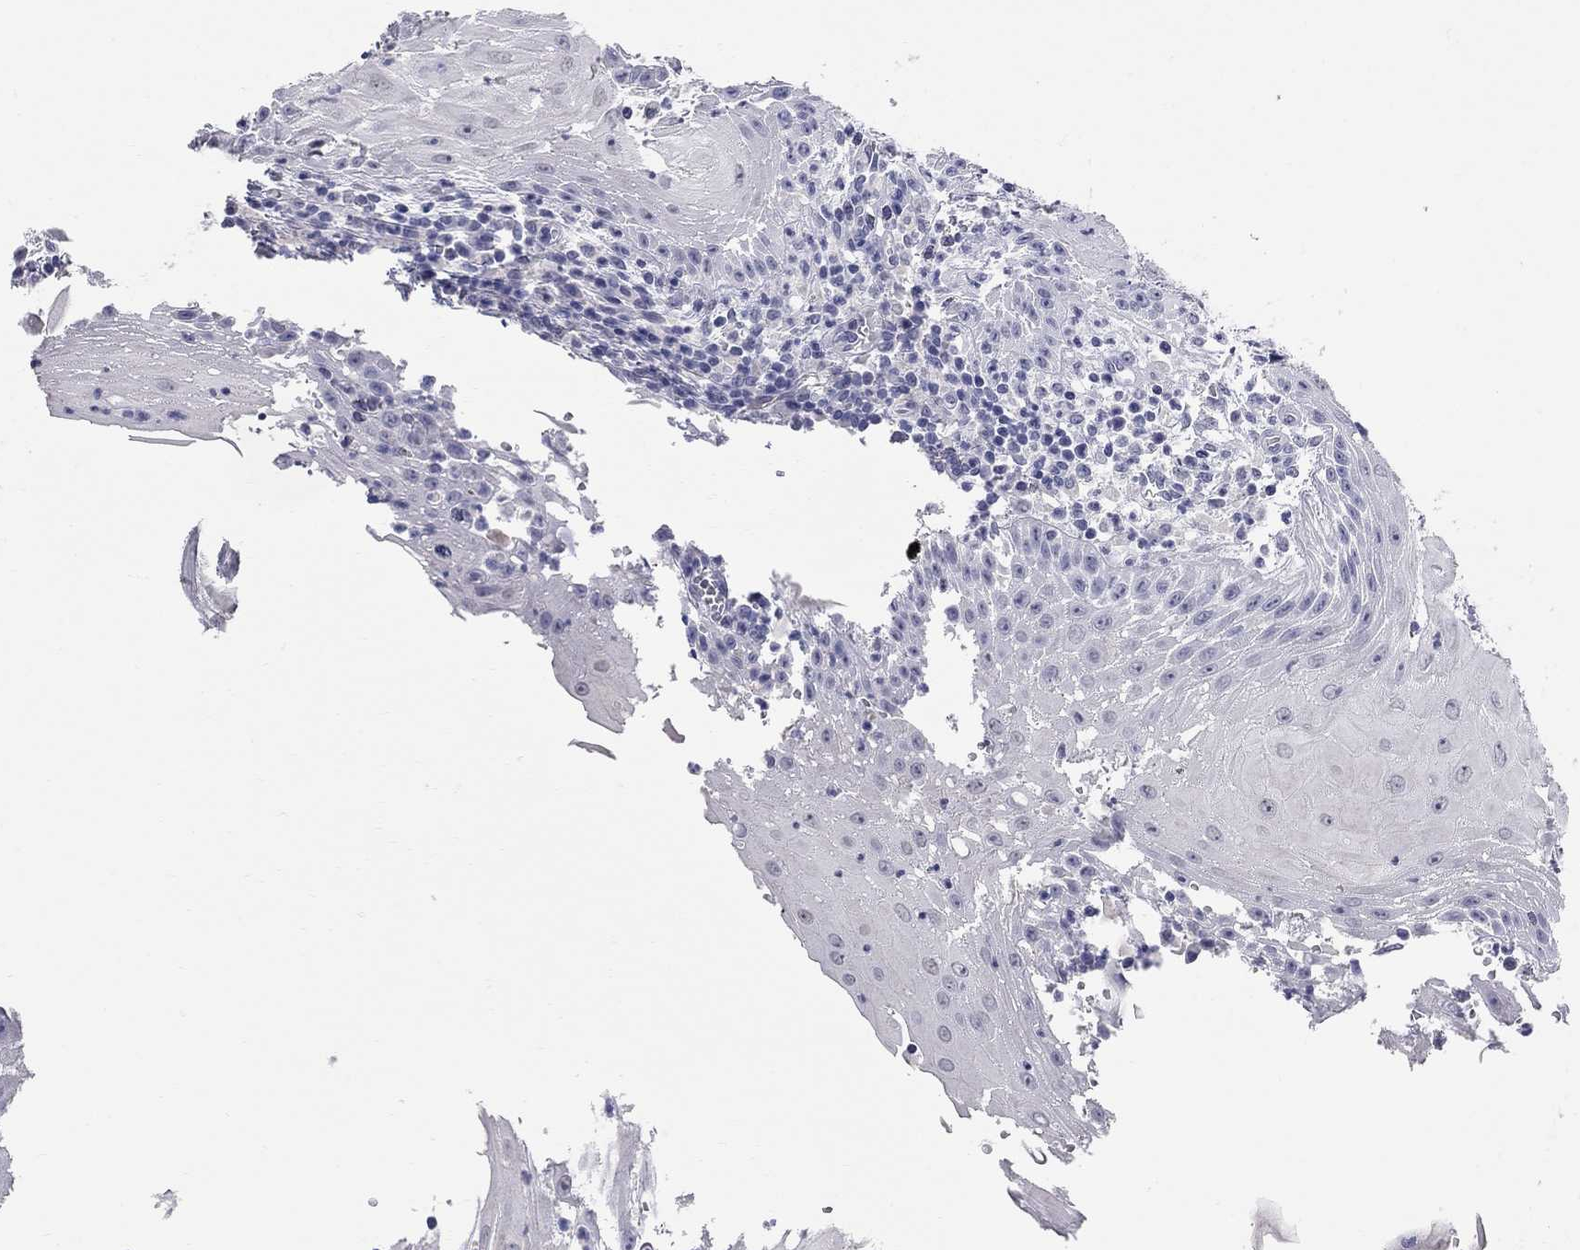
{"staining": {"intensity": "negative", "quantity": "none", "location": "none"}, "tissue": "head and neck cancer", "cell_type": "Tumor cells", "image_type": "cancer", "snomed": [{"axis": "morphology", "description": "Squamous cell carcinoma, NOS"}, {"axis": "topography", "description": "Oral tissue"}, {"axis": "topography", "description": "Head-Neck"}], "caption": "Human head and neck cancer (squamous cell carcinoma) stained for a protein using immunohistochemistry reveals no staining in tumor cells.", "gene": "FAM221B", "patient": {"sex": "male", "age": 58}}